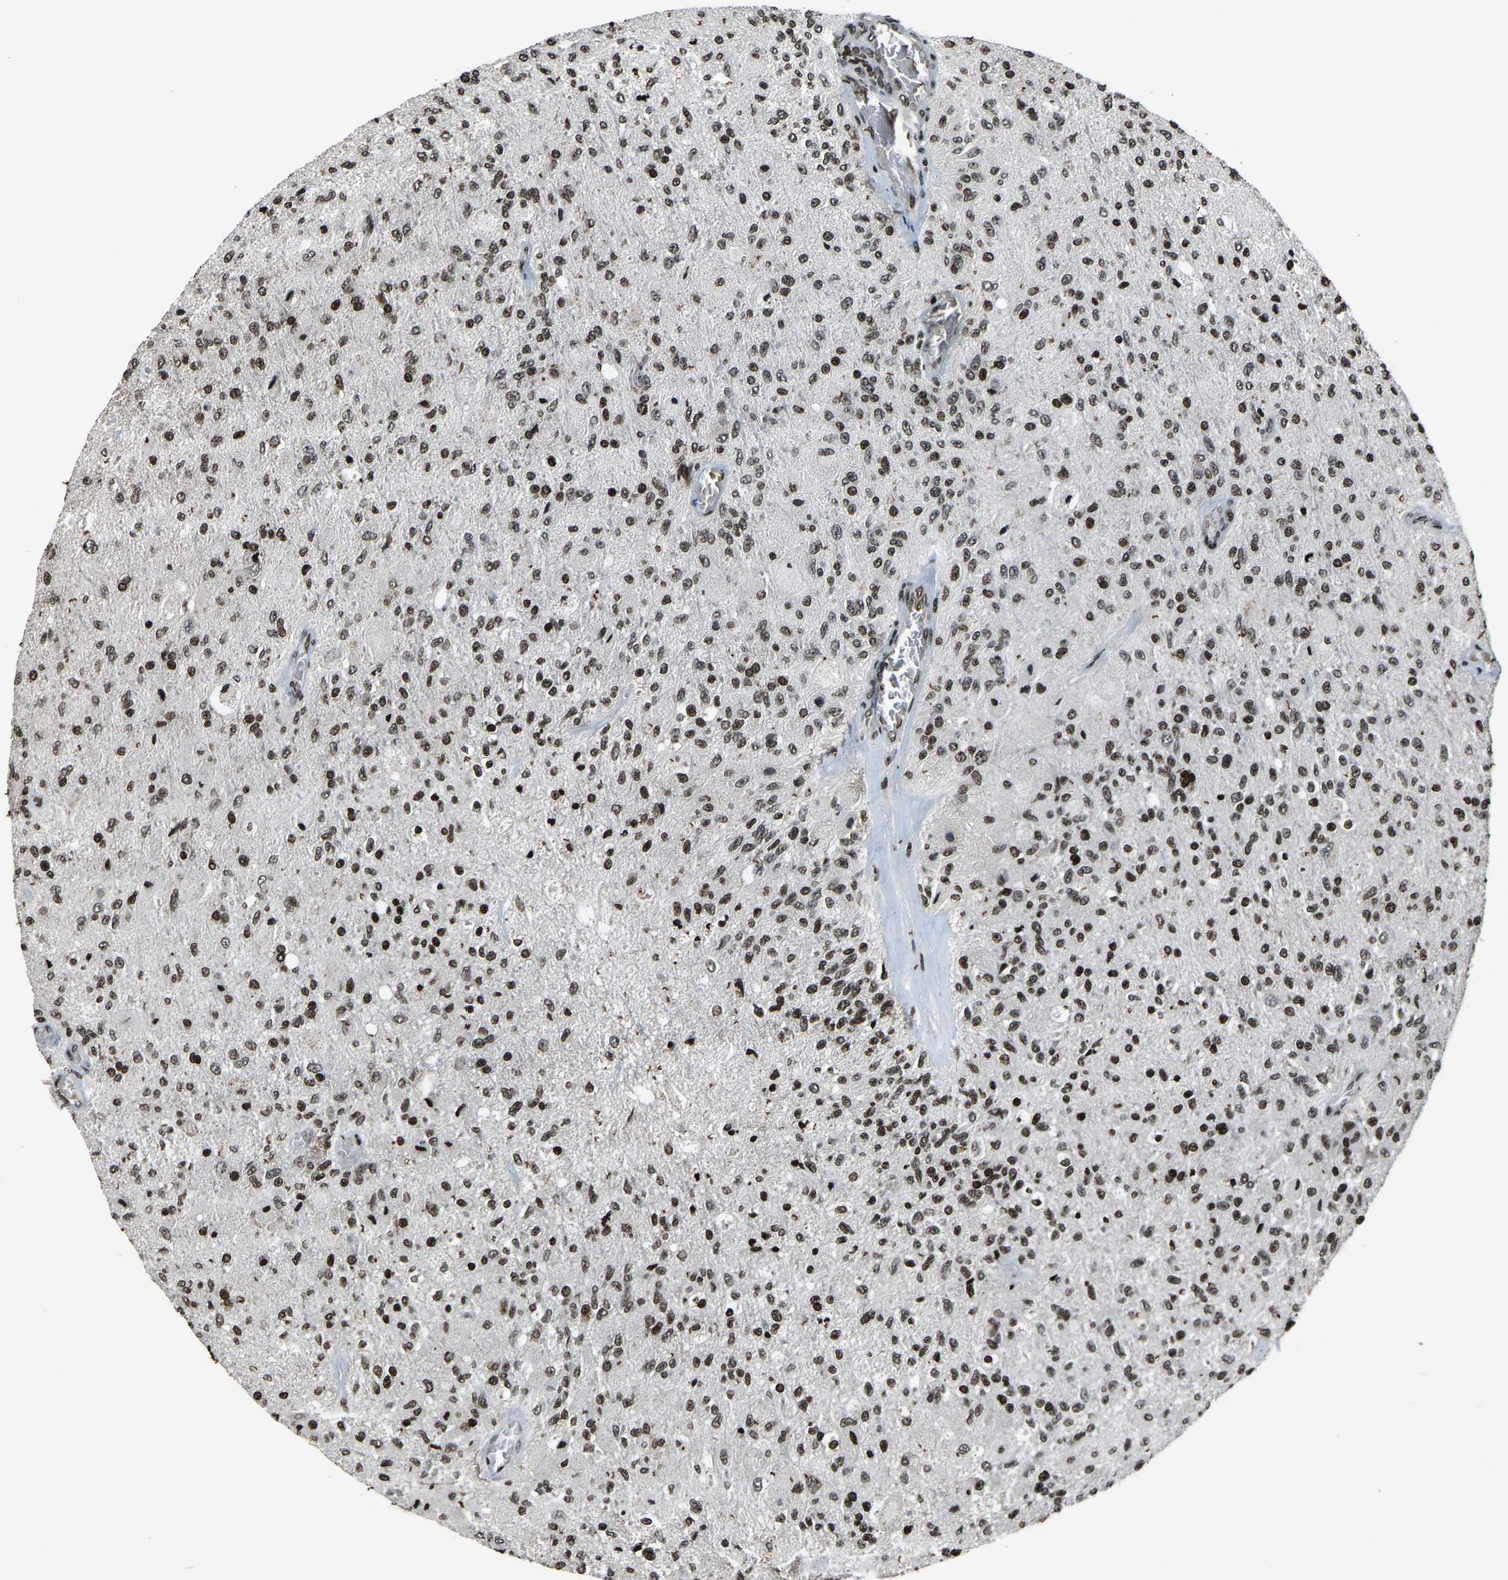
{"staining": {"intensity": "moderate", "quantity": ">75%", "location": "nuclear"}, "tissue": "glioma", "cell_type": "Tumor cells", "image_type": "cancer", "snomed": [{"axis": "morphology", "description": "Normal tissue, NOS"}, {"axis": "morphology", "description": "Glioma, malignant, High grade"}, {"axis": "topography", "description": "Cerebral cortex"}], "caption": "The micrograph shows staining of glioma, revealing moderate nuclear protein staining (brown color) within tumor cells.", "gene": "H4C1", "patient": {"sex": "male", "age": 77}}